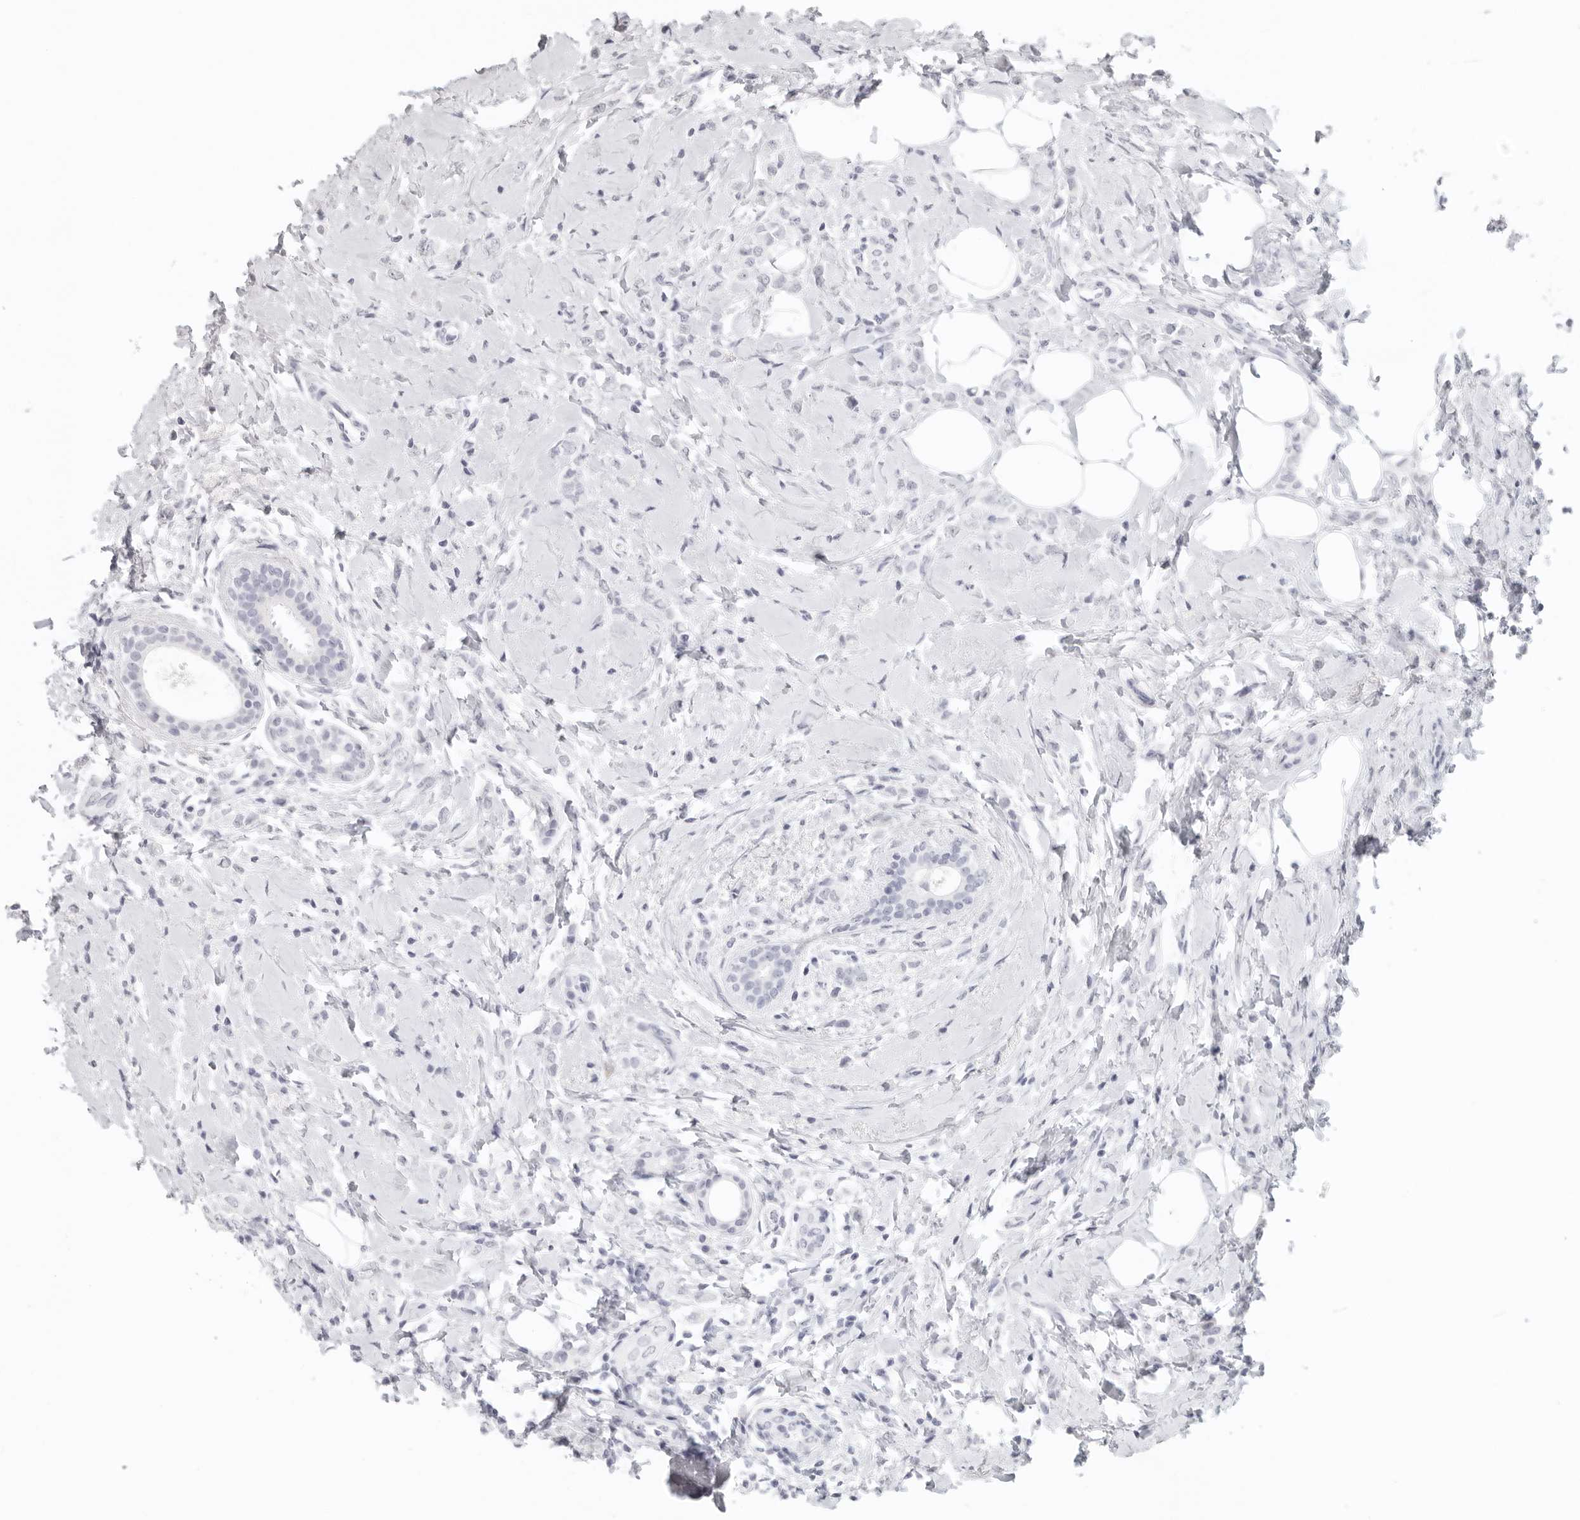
{"staining": {"intensity": "negative", "quantity": "none", "location": "none"}, "tissue": "breast cancer", "cell_type": "Tumor cells", "image_type": "cancer", "snomed": [{"axis": "morphology", "description": "Lobular carcinoma"}, {"axis": "topography", "description": "Breast"}], "caption": "DAB (3,3'-diaminobenzidine) immunohistochemical staining of human breast cancer (lobular carcinoma) displays no significant staining in tumor cells.", "gene": "GPBP1L1", "patient": {"sex": "female", "age": 47}}